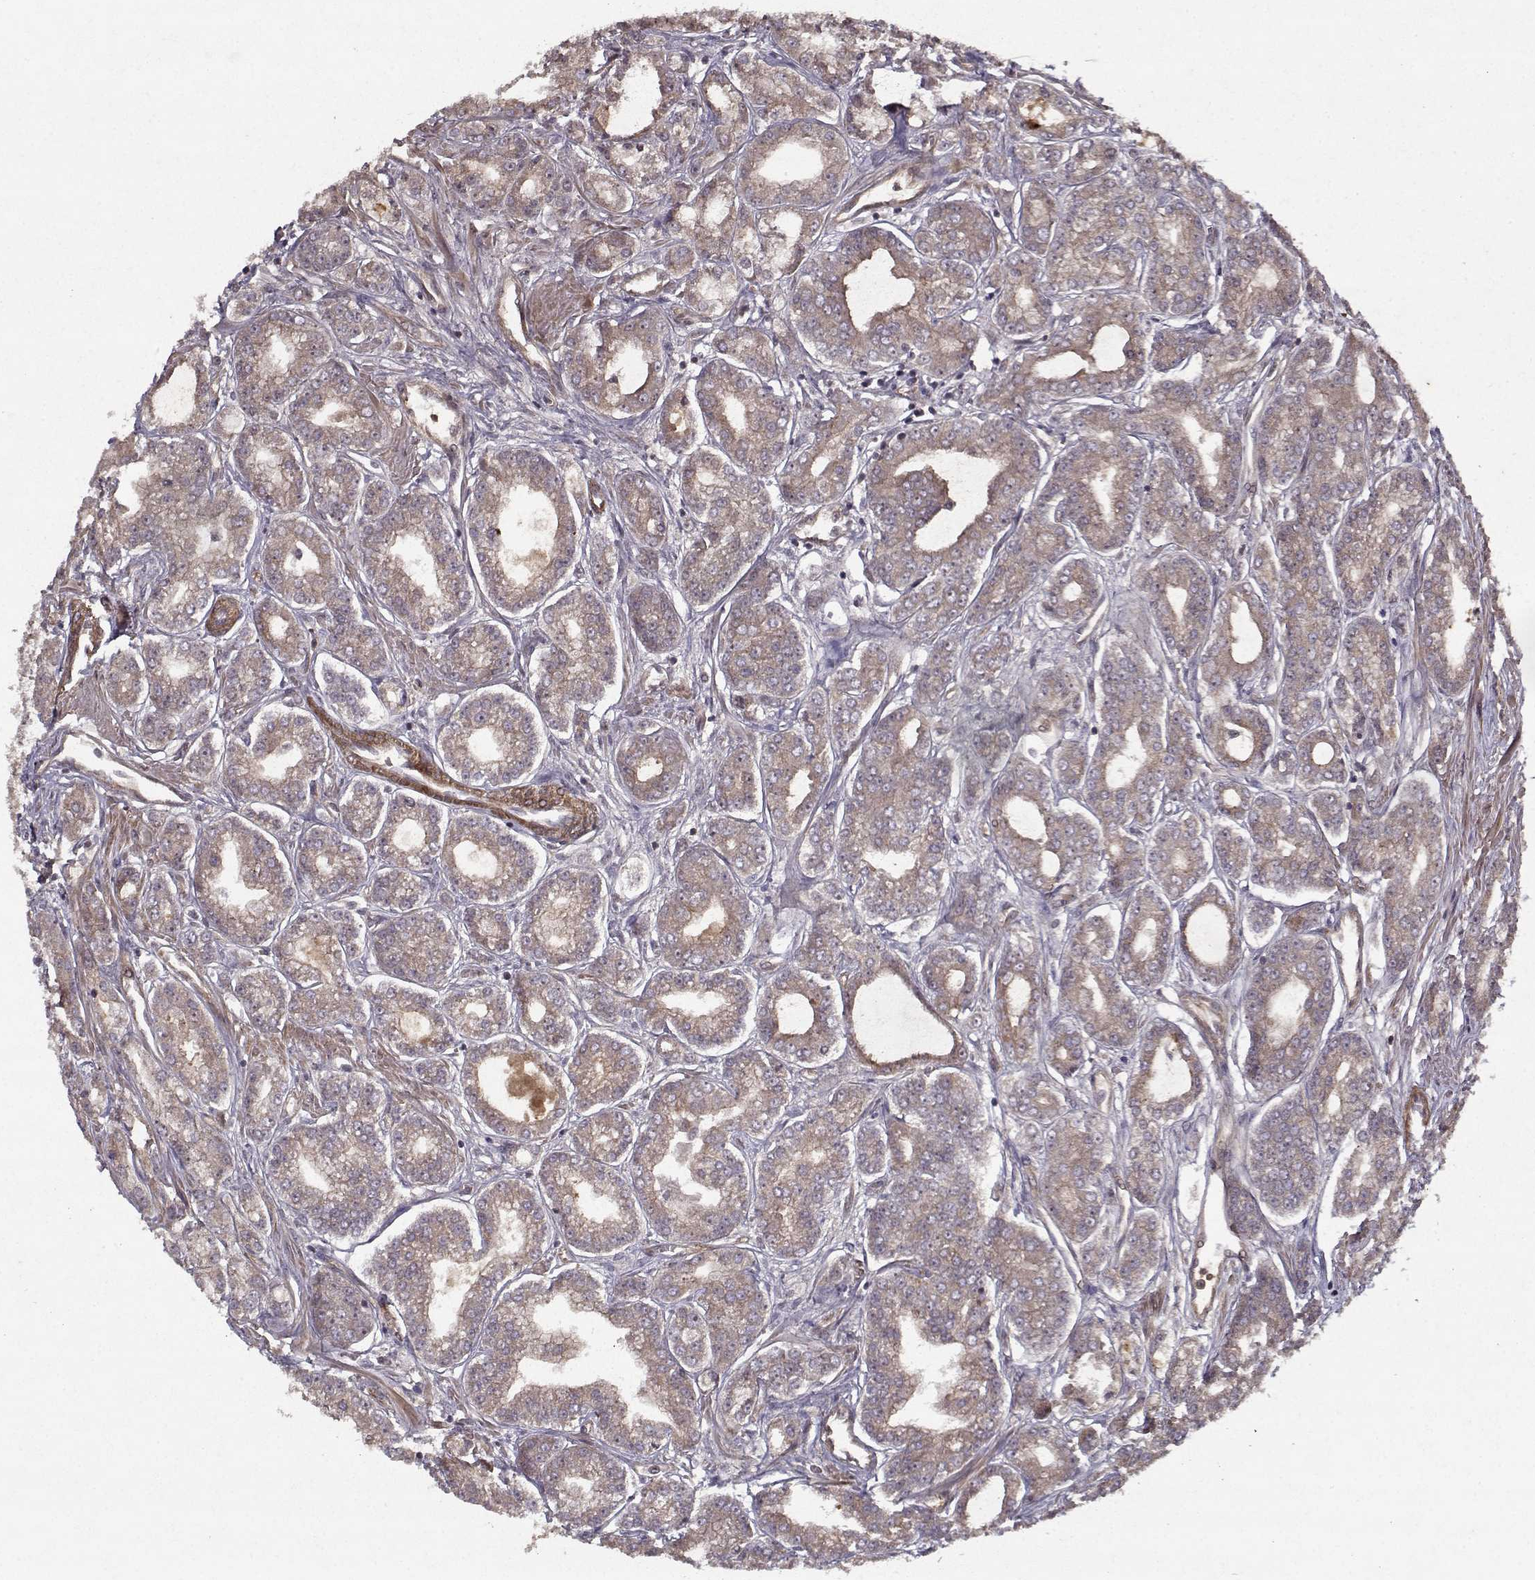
{"staining": {"intensity": "weak", "quantity": ">75%", "location": "cytoplasmic/membranous"}, "tissue": "prostate cancer", "cell_type": "Tumor cells", "image_type": "cancer", "snomed": [{"axis": "morphology", "description": "Adenocarcinoma, NOS"}, {"axis": "topography", "description": "Prostate"}], "caption": "A brown stain highlights weak cytoplasmic/membranous positivity of a protein in human prostate cancer (adenocarcinoma) tumor cells.", "gene": "PPP1R12A", "patient": {"sex": "male", "age": 71}}